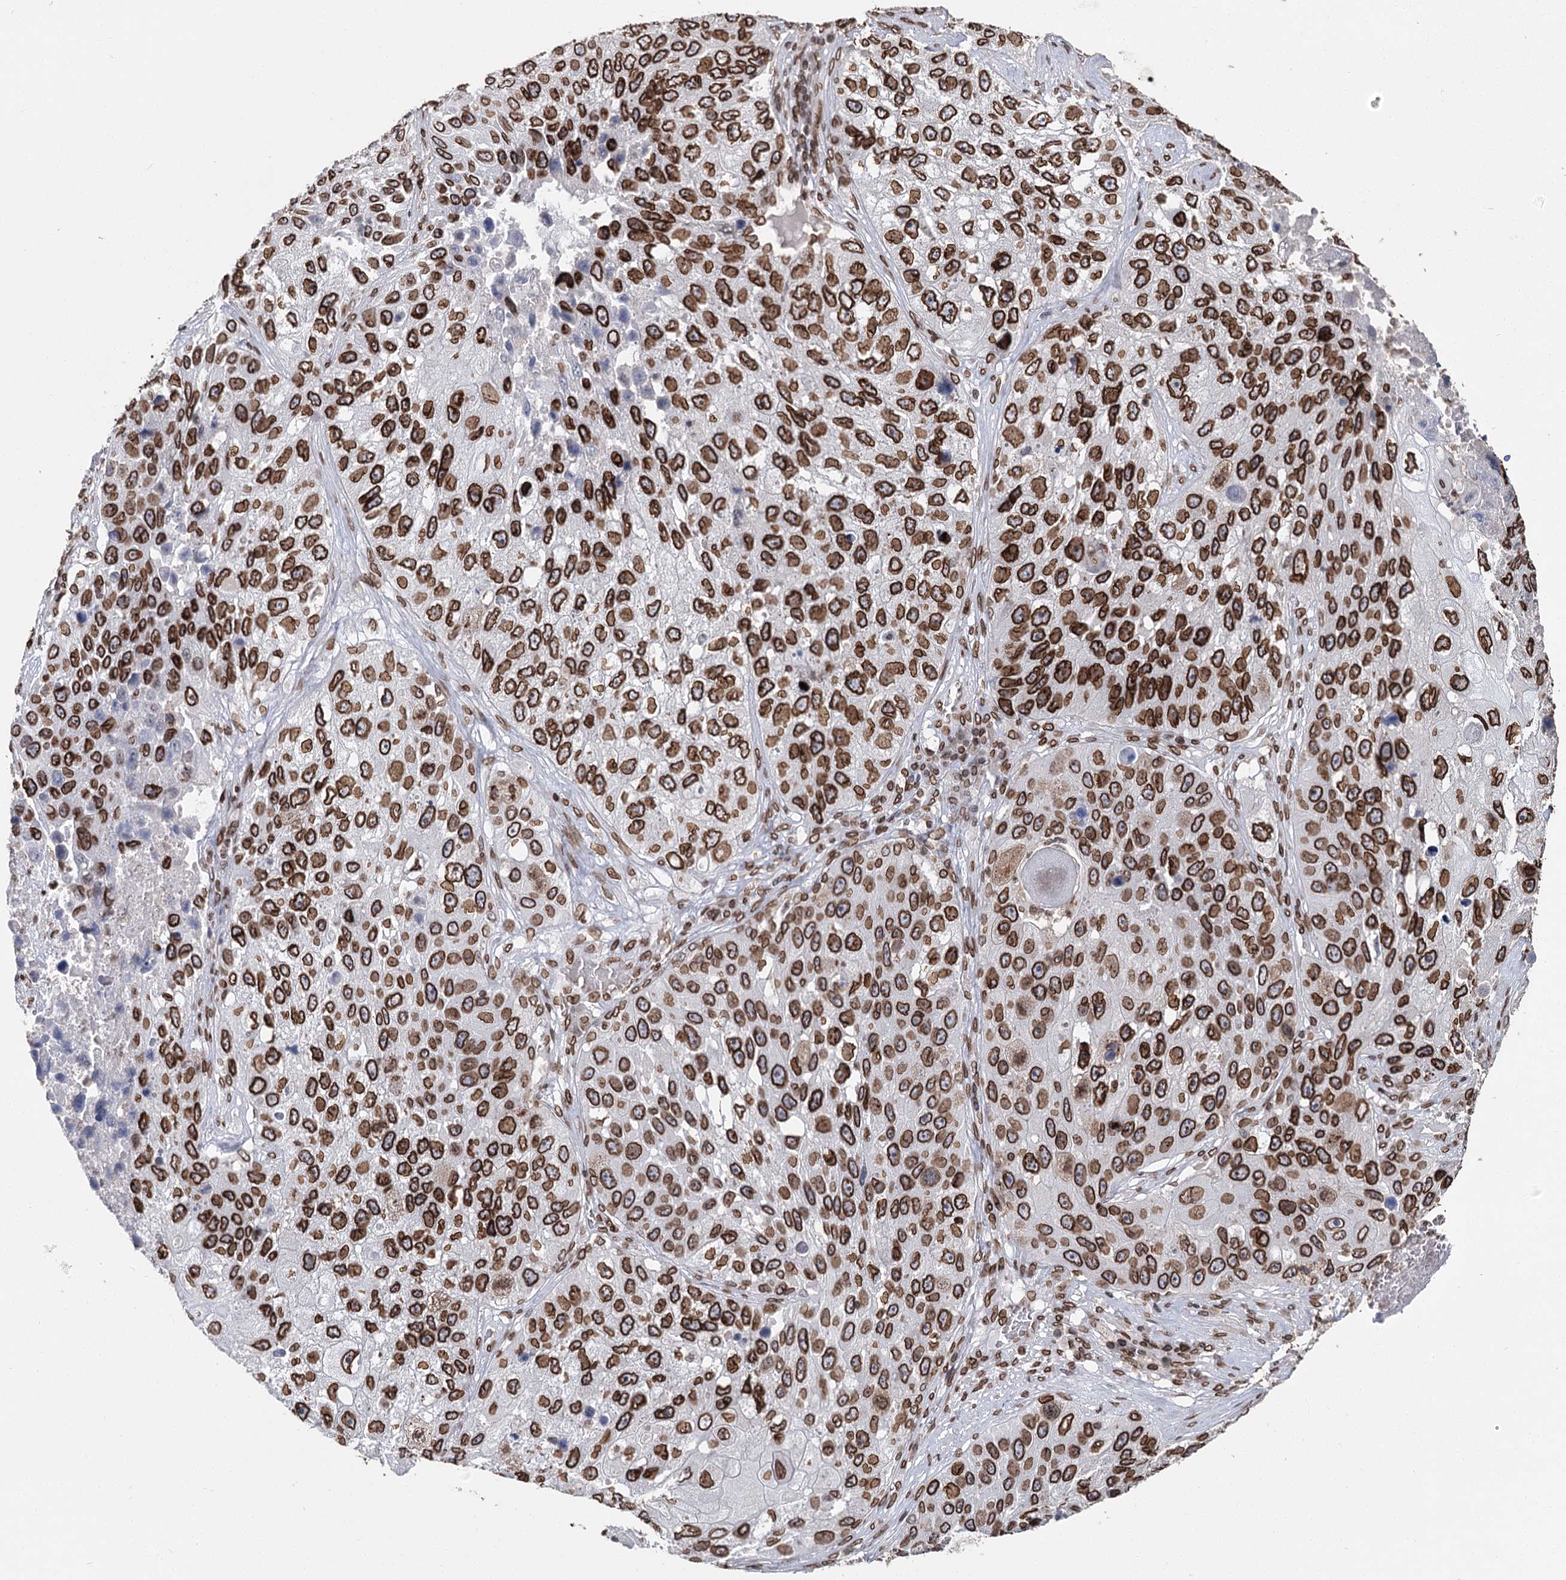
{"staining": {"intensity": "strong", "quantity": ">75%", "location": "cytoplasmic/membranous,nuclear"}, "tissue": "lung cancer", "cell_type": "Tumor cells", "image_type": "cancer", "snomed": [{"axis": "morphology", "description": "Squamous cell carcinoma, NOS"}, {"axis": "topography", "description": "Lung"}], "caption": "Brown immunohistochemical staining in lung cancer displays strong cytoplasmic/membranous and nuclear staining in approximately >75% of tumor cells.", "gene": "KIAA0930", "patient": {"sex": "male", "age": 61}}